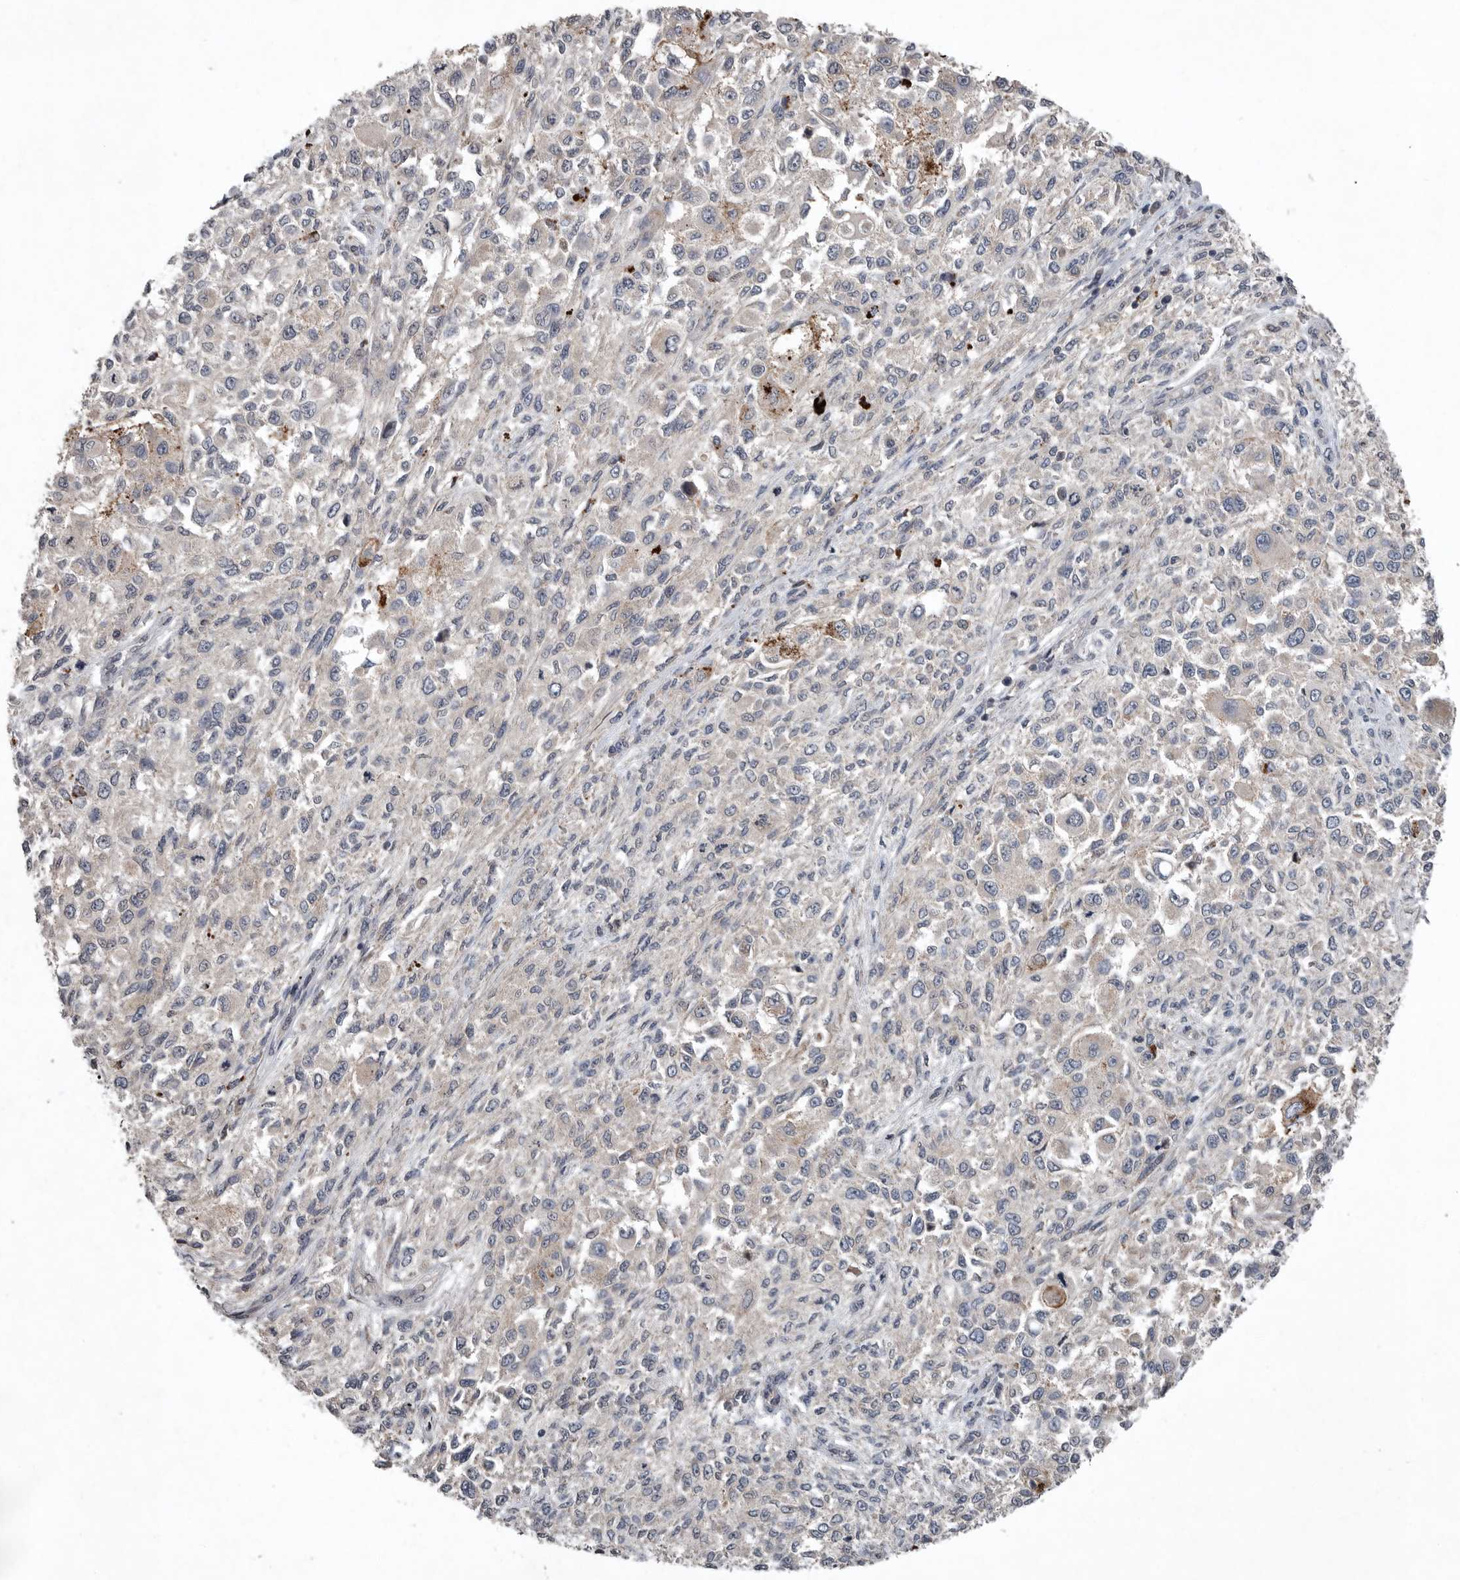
{"staining": {"intensity": "negative", "quantity": "none", "location": "none"}, "tissue": "melanoma", "cell_type": "Tumor cells", "image_type": "cancer", "snomed": [{"axis": "morphology", "description": "Necrosis, NOS"}, {"axis": "morphology", "description": "Malignant melanoma, NOS"}, {"axis": "topography", "description": "Skin"}], "caption": "The micrograph displays no significant expression in tumor cells of malignant melanoma.", "gene": "SCP2", "patient": {"sex": "female", "age": 87}}